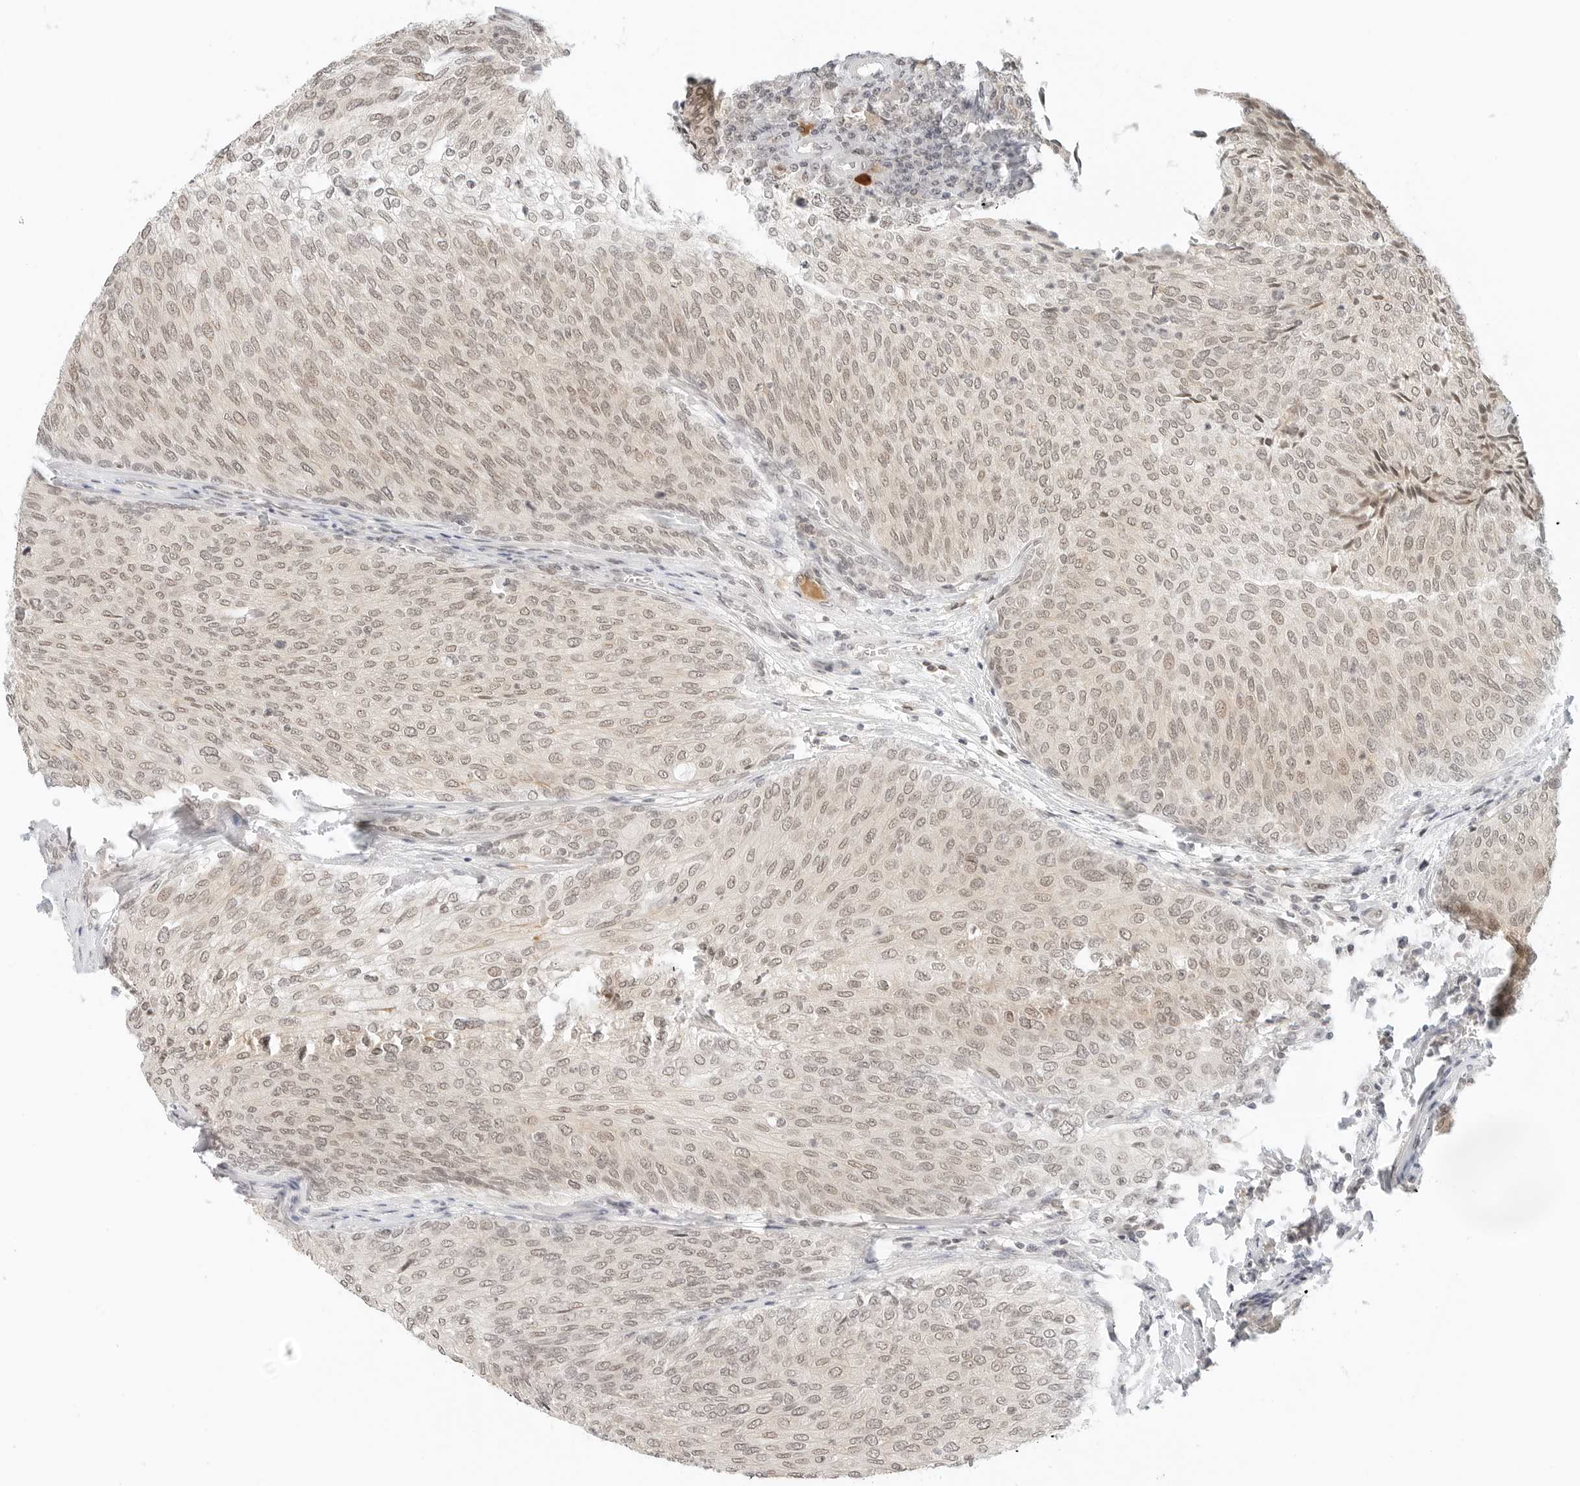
{"staining": {"intensity": "weak", "quantity": ">75%", "location": "nuclear"}, "tissue": "urothelial cancer", "cell_type": "Tumor cells", "image_type": "cancer", "snomed": [{"axis": "morphology", "description": "Urothelial carcinoma, Low grade"}, {"axis": "topography", "description": "Urinary bladder"}], "caption": "Human low-grade urothelial carcinoma stained with a protein marker displays weak staining in tumor cells.", "gene": "NEO1", "patient": {"sex": "female", "age": 79}}